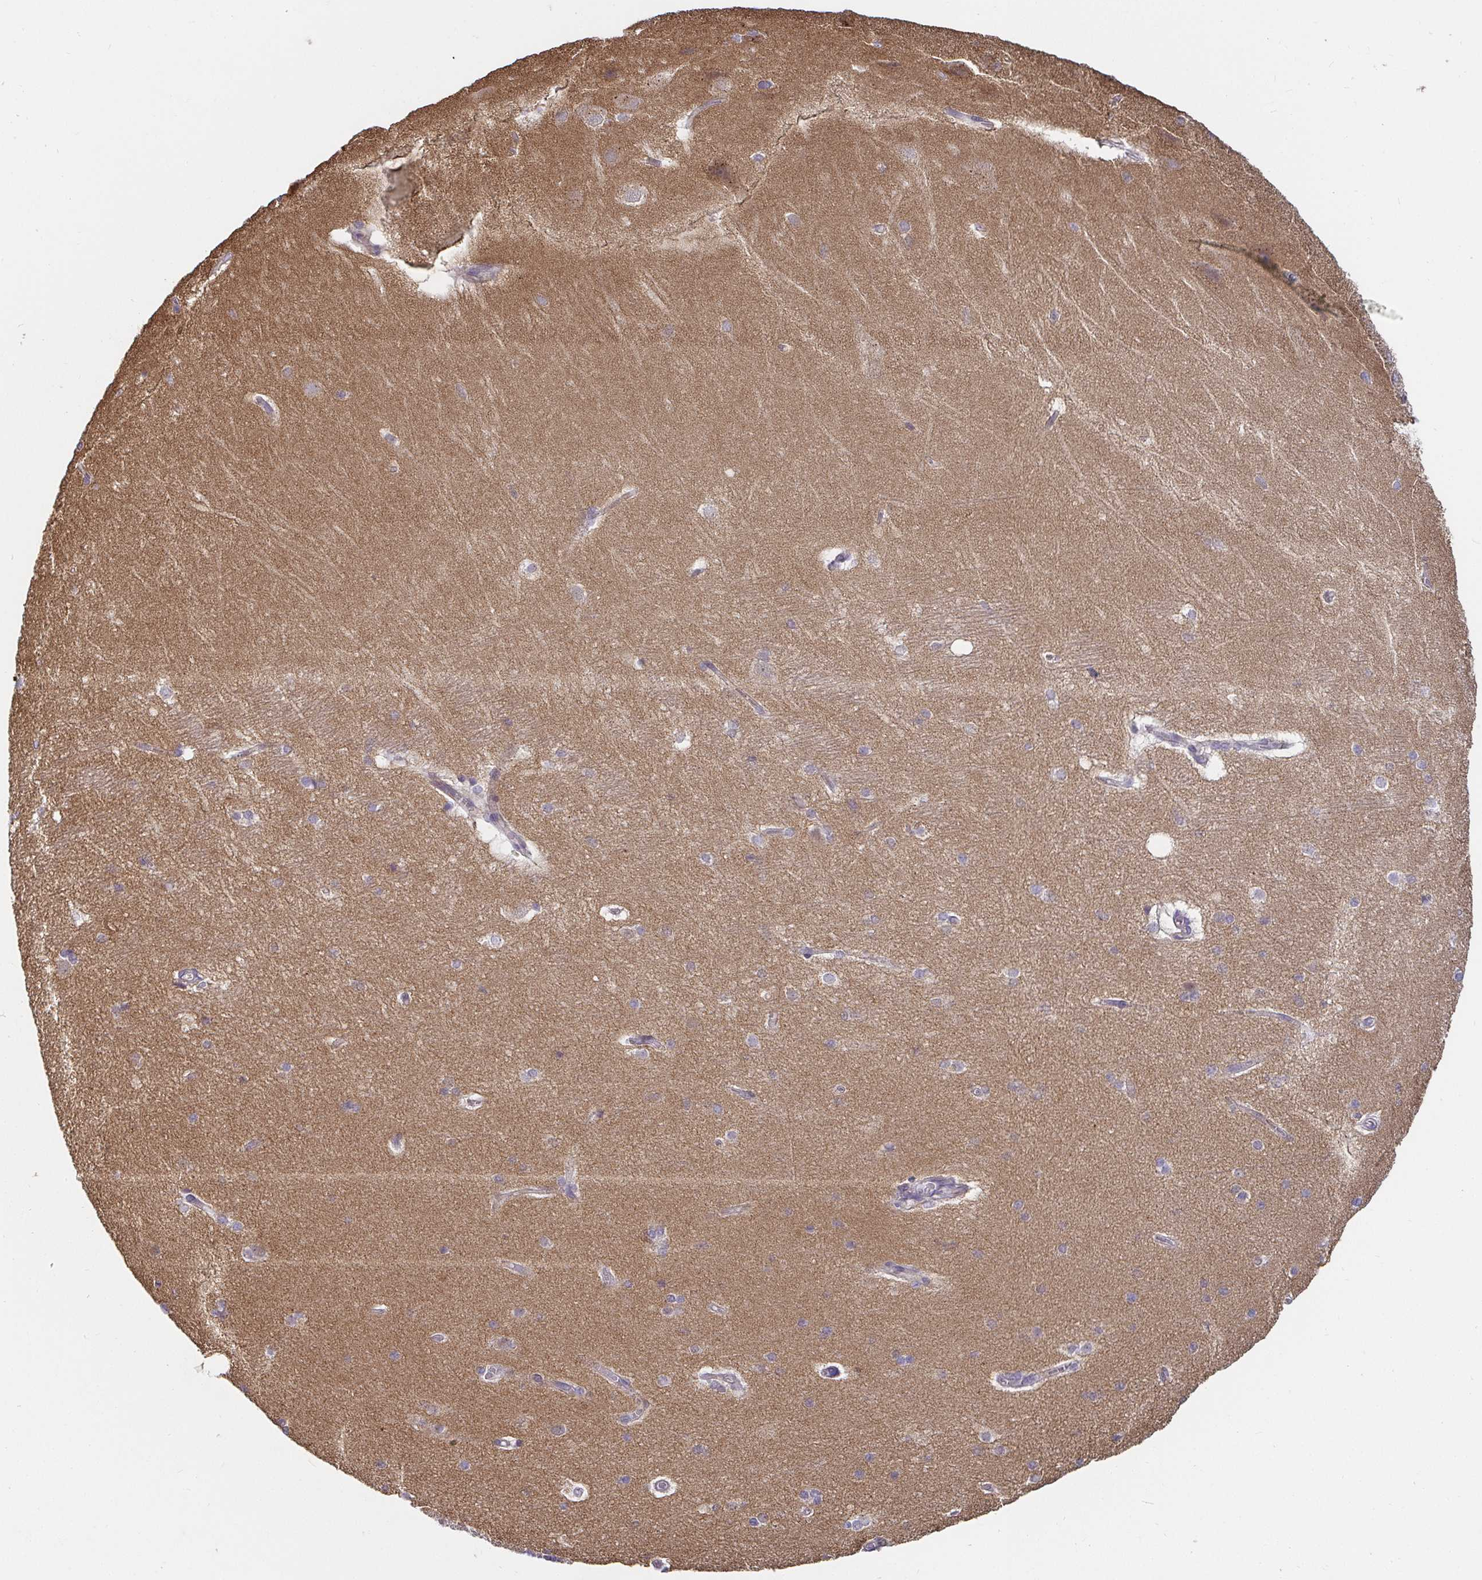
{"staining": {"intensity": "negative", "quantity": "none", "location": "none"}, "tissue": "hippocampus", "cell_type": "Glial cells", "image_type": "normal", "snomed": [{"axis": "morphology", "description": "Normal tissue, NOS"}, {"axis": "topography", "description": "Cerebral cortex"}, {"axis": "topography", "description": "Hippocampus"}], "caption": "Glial cells show no significant protein expression in unremarkable hippocampus.", "gene": "CDH18", "patient": {"sex": "female", "age": 19}}